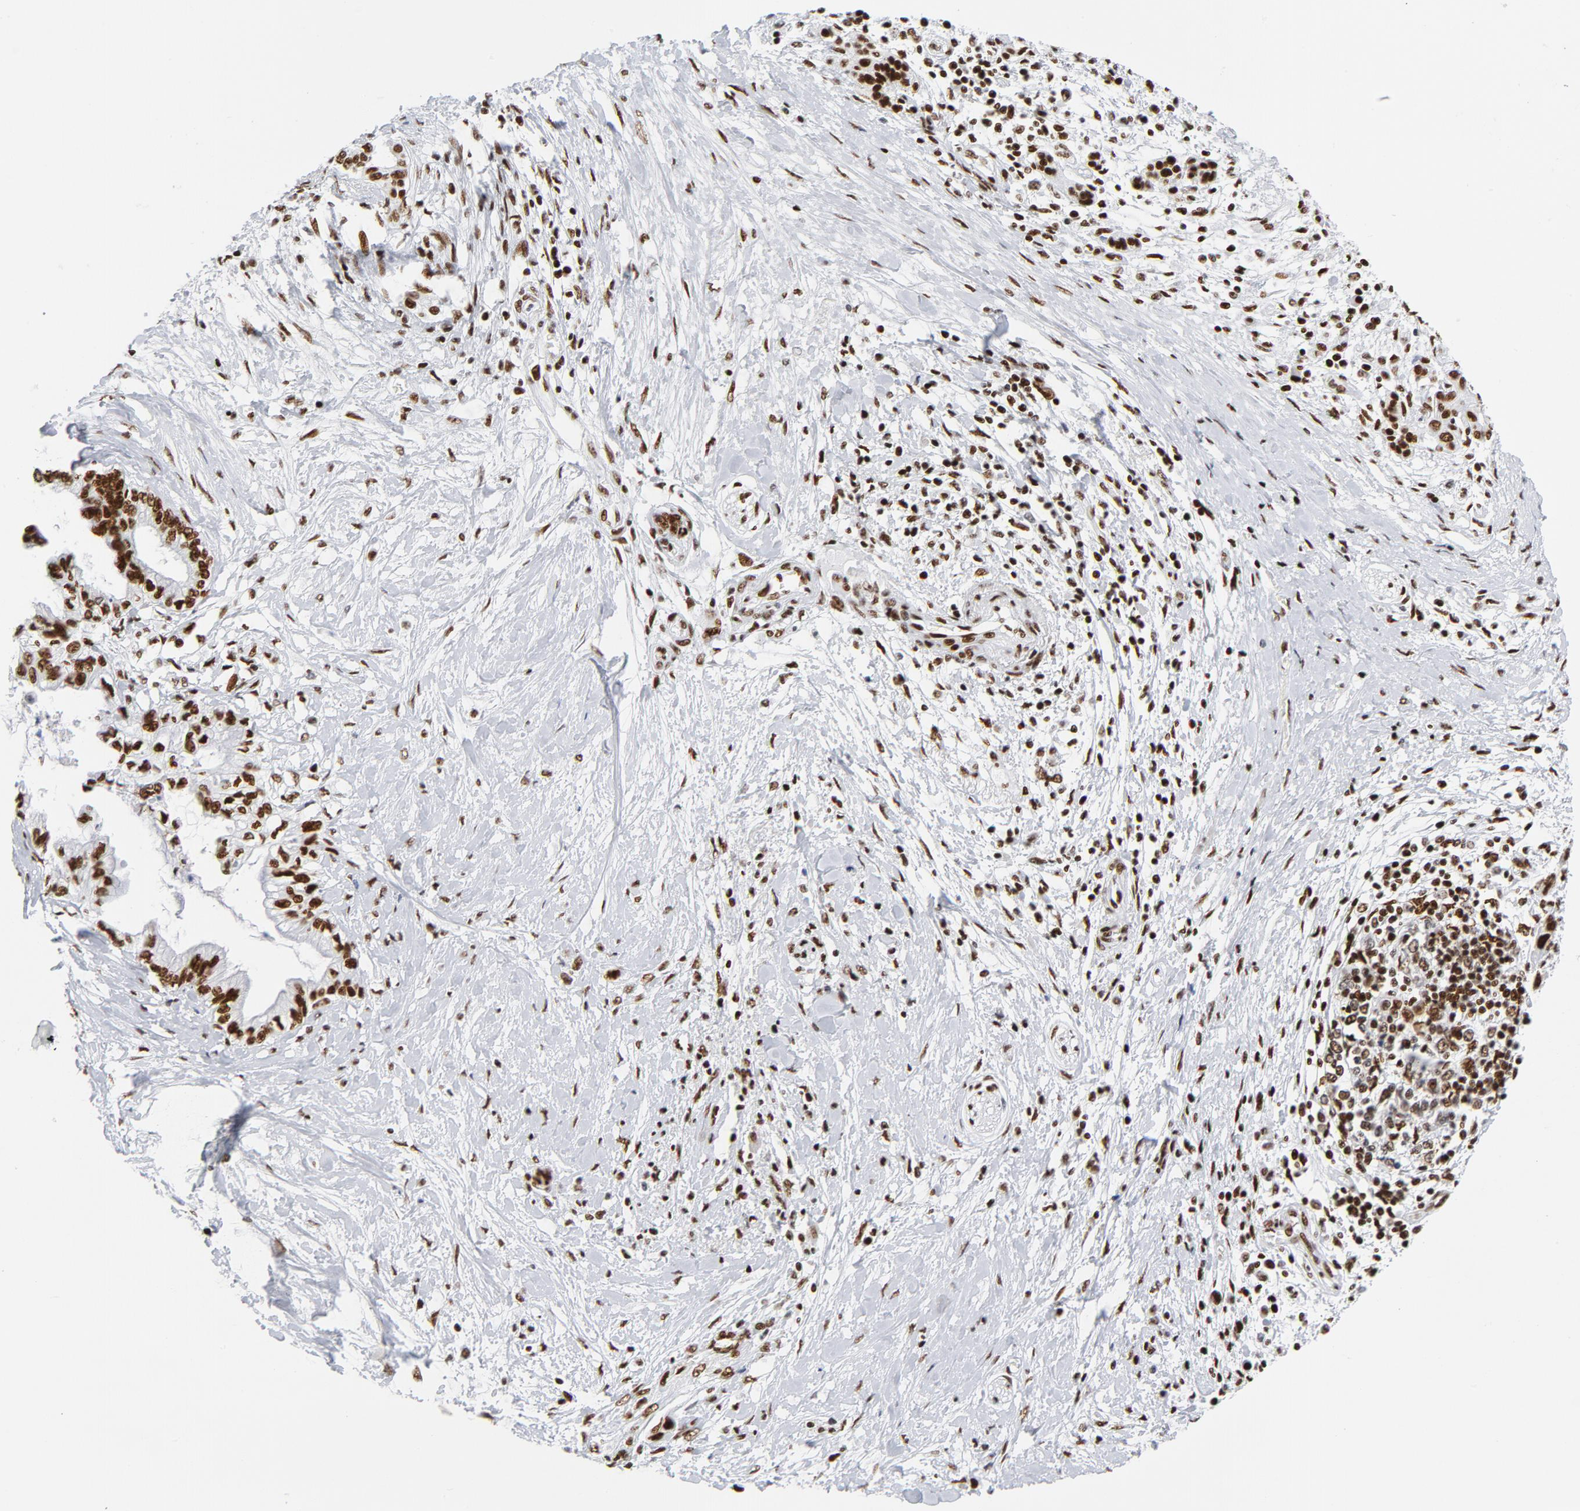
{"staining": {"intensity": "strong", "quantity": ">75%", "location": "nuclear"}, "tissue": "pancreatic cancer", "cell_type": "Tumor cells", "image_type": "cancer", "snomed": [{"axis": "morphology", "description": "Adenocarcinoma, NOS"}, {"axis": "topography", "description": "Pancreas"}], "caption": "A high-resolution histopathology image shows IHC staining of adenocarcinoma (pancreatic), which demonstrates strong nuclear positivity in approximately >75% of tumor cells.", "gene": "XRCC5", "patient": {"sex": "female", "age": 64}}